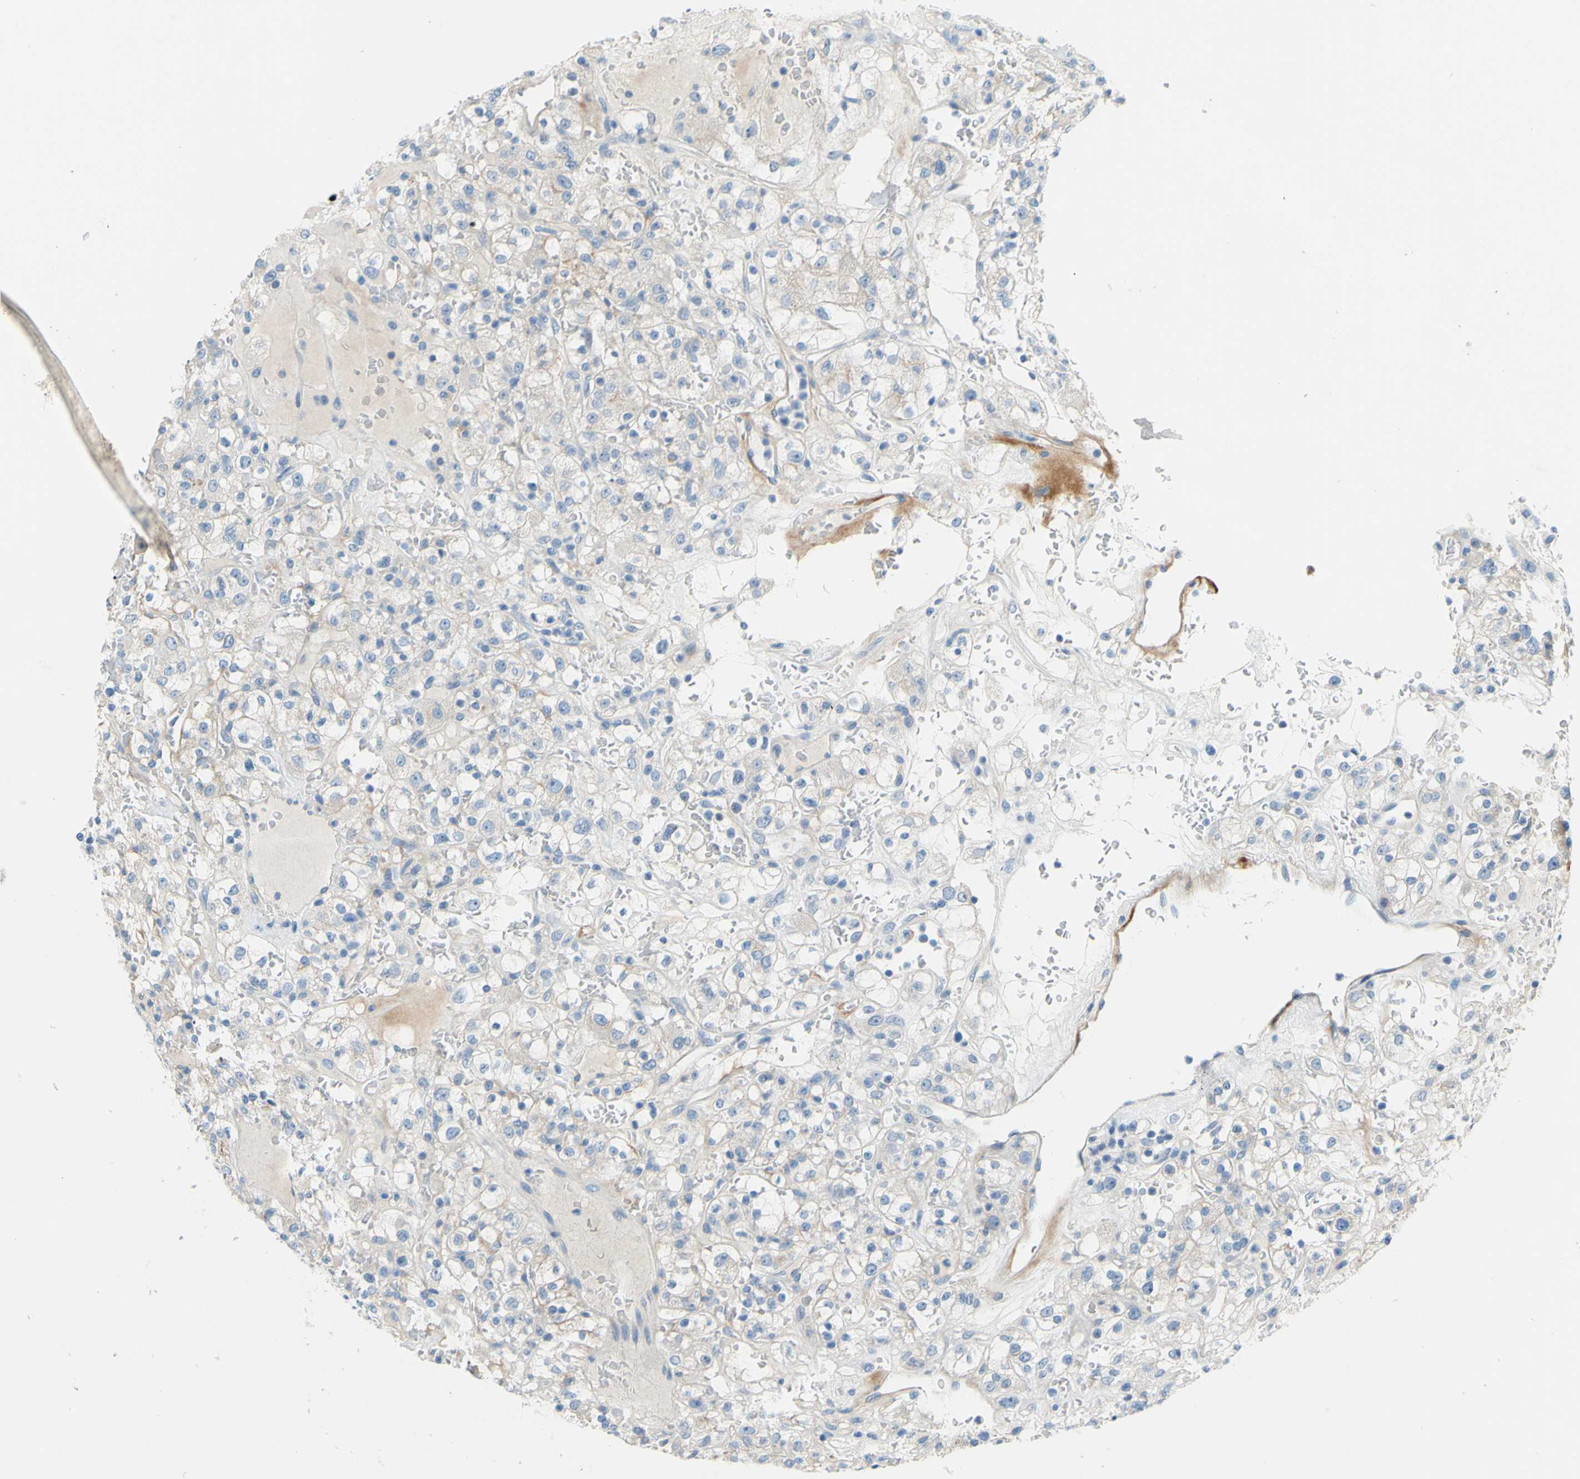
{"staining": {"intensity": "weak", "quantity": ">75%", "location": "cytoplasmic/membranous"}, "tissue": "renal cancer", "cell_type": "Tumor cells", "image_type": "cancer", "snomed": [{"axis": "morphology", "description": "Normal tissue, NOS"}, {"axis": "morphology", "description": "Adenocarcinoma, NOS"}, {"axis": "topography", "description": "Kidney"}], "caption": "This is an image of immunohistochemistry (IHC) staining of renal cancer (adenocarcinoma), which shows weak staining in the cytoplasmic/membranous of tumor cells.", "gene": "SLC1A2", "patient": {"sex": "female", "age": 72}}